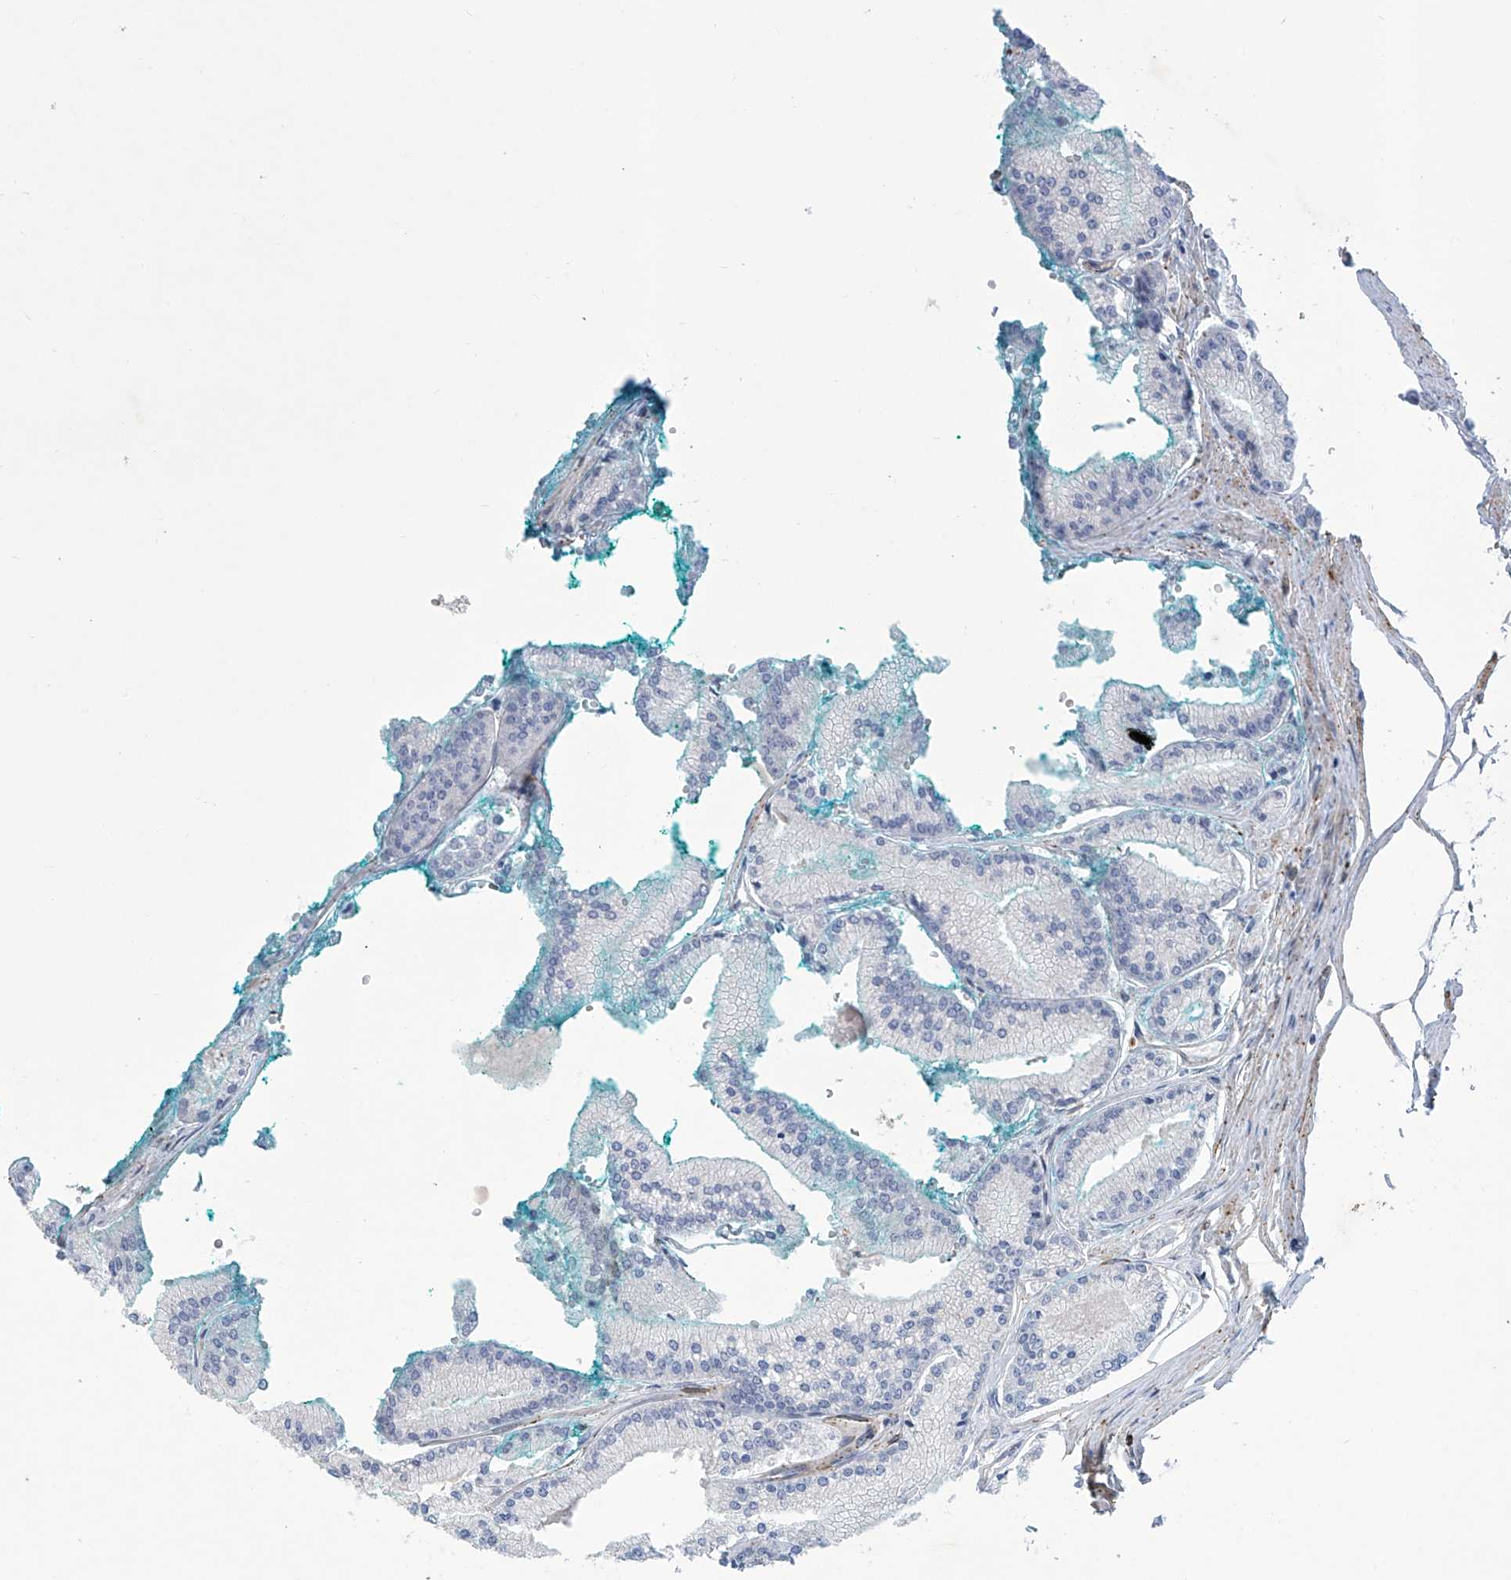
{"staining": {"intensity": "negative", "quantity": "none", "location": "none"}, "tissue": "prostate cancer", "cell_type": "Tumor cells", "image_type": "cancer", "snomed": [{"axis": "morphology", "description": "Adenocarcinoma, Low grade"}, {"axis": "topography", "description": "Prostate"}], "caption": "Immunohistochemistry photomicrograph of human prostate cancer stained for a protein (brown), which exhibits no expression in tumor cells.", "gene": "TNN", "patient": {"sex": "male", "age": 52}}